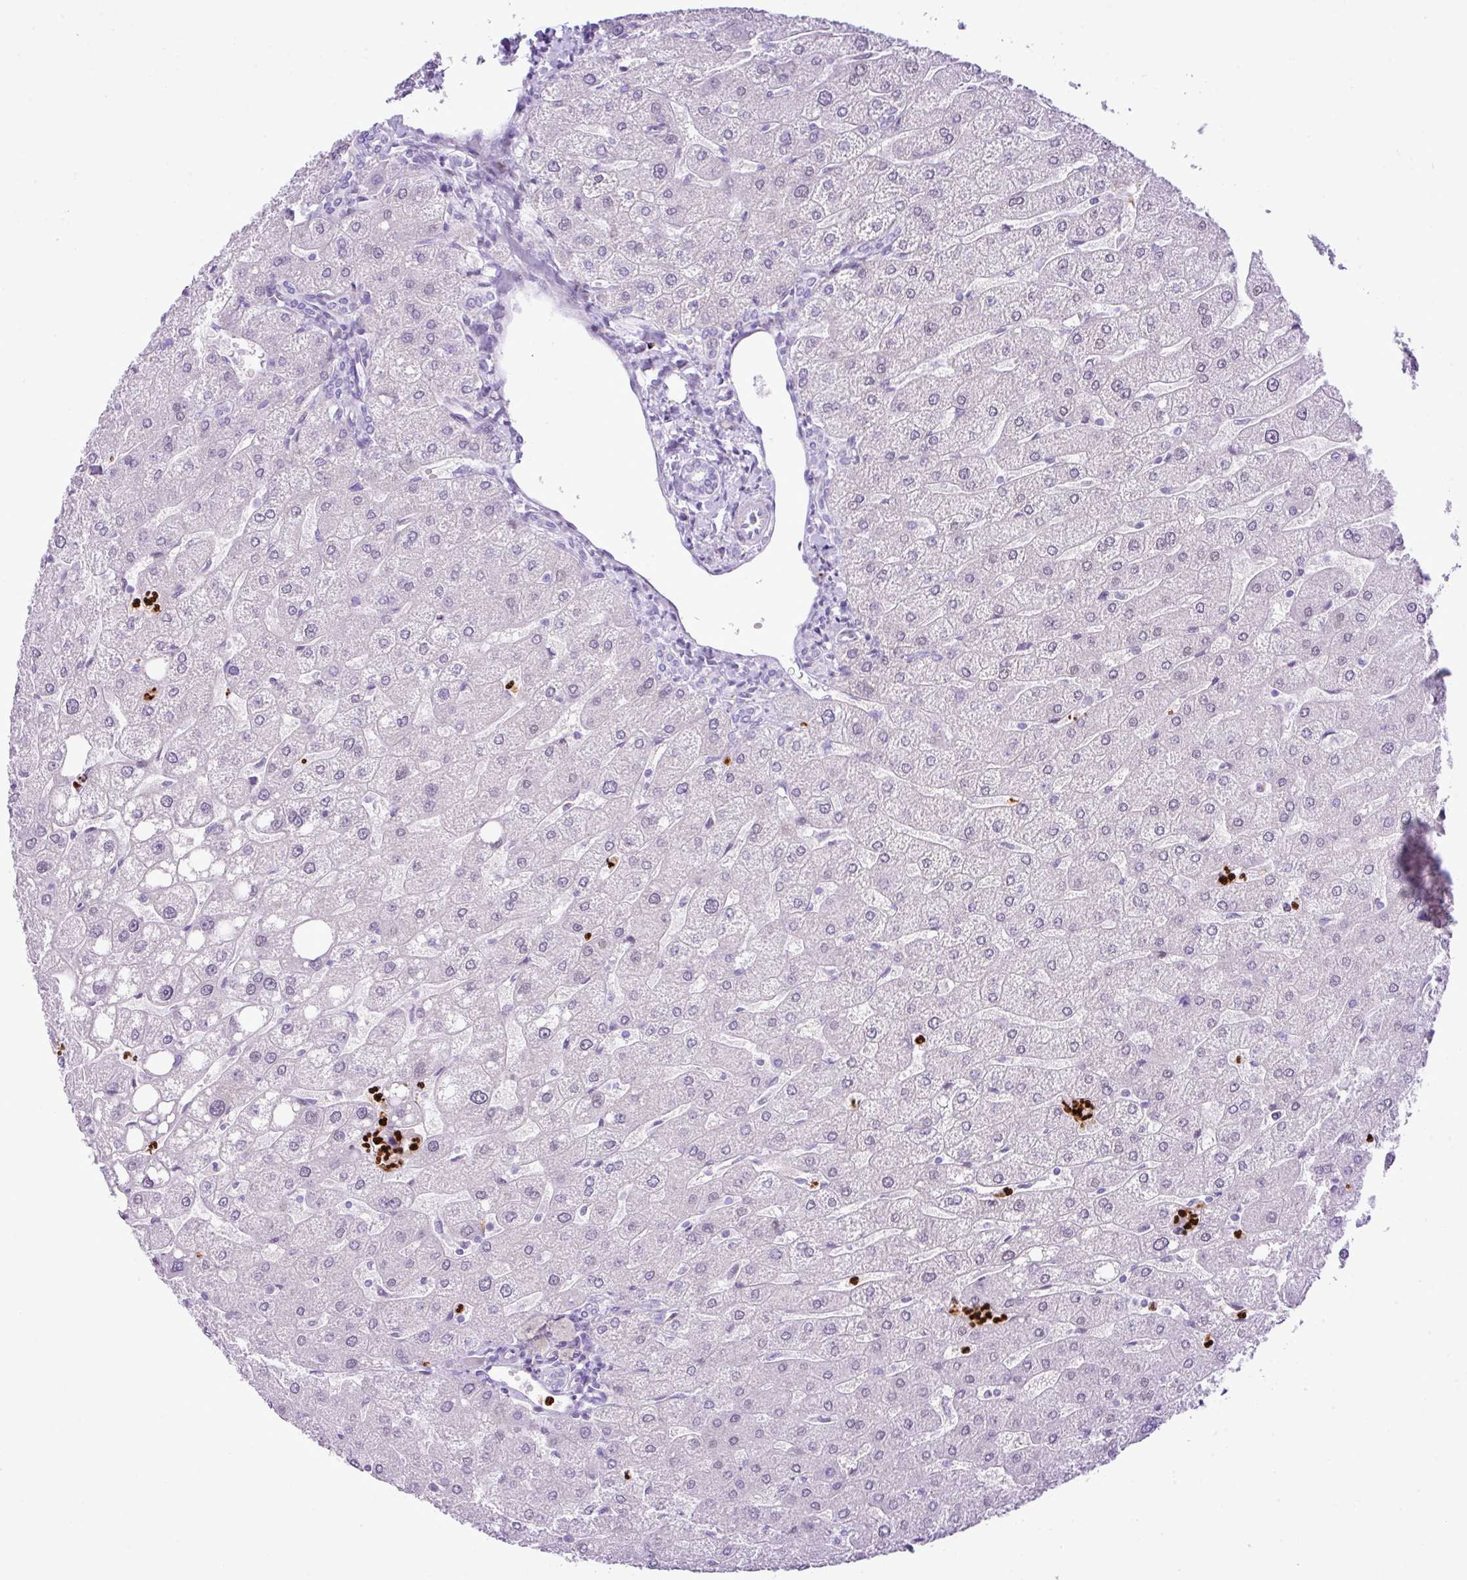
{"staining": {"intensity": "negative", "quantity": "none", "location": "none"}, "tissue": "liver", "cell_type": "Cholangiocytes", "image_type": "normal", "snomed": [{"axis": "morphology", "description": "Normal tissue, NOS"}, {"axis": "topography", "description": "Liver"}], "caption": "This is a photomicrograph of IHC staining of unremarkable liver, which shows no staining in cholangiocytes. (DAB IHC, high magnification).", "gene": "RCAN2", "patient": {"sex": "male", "age": 67}}